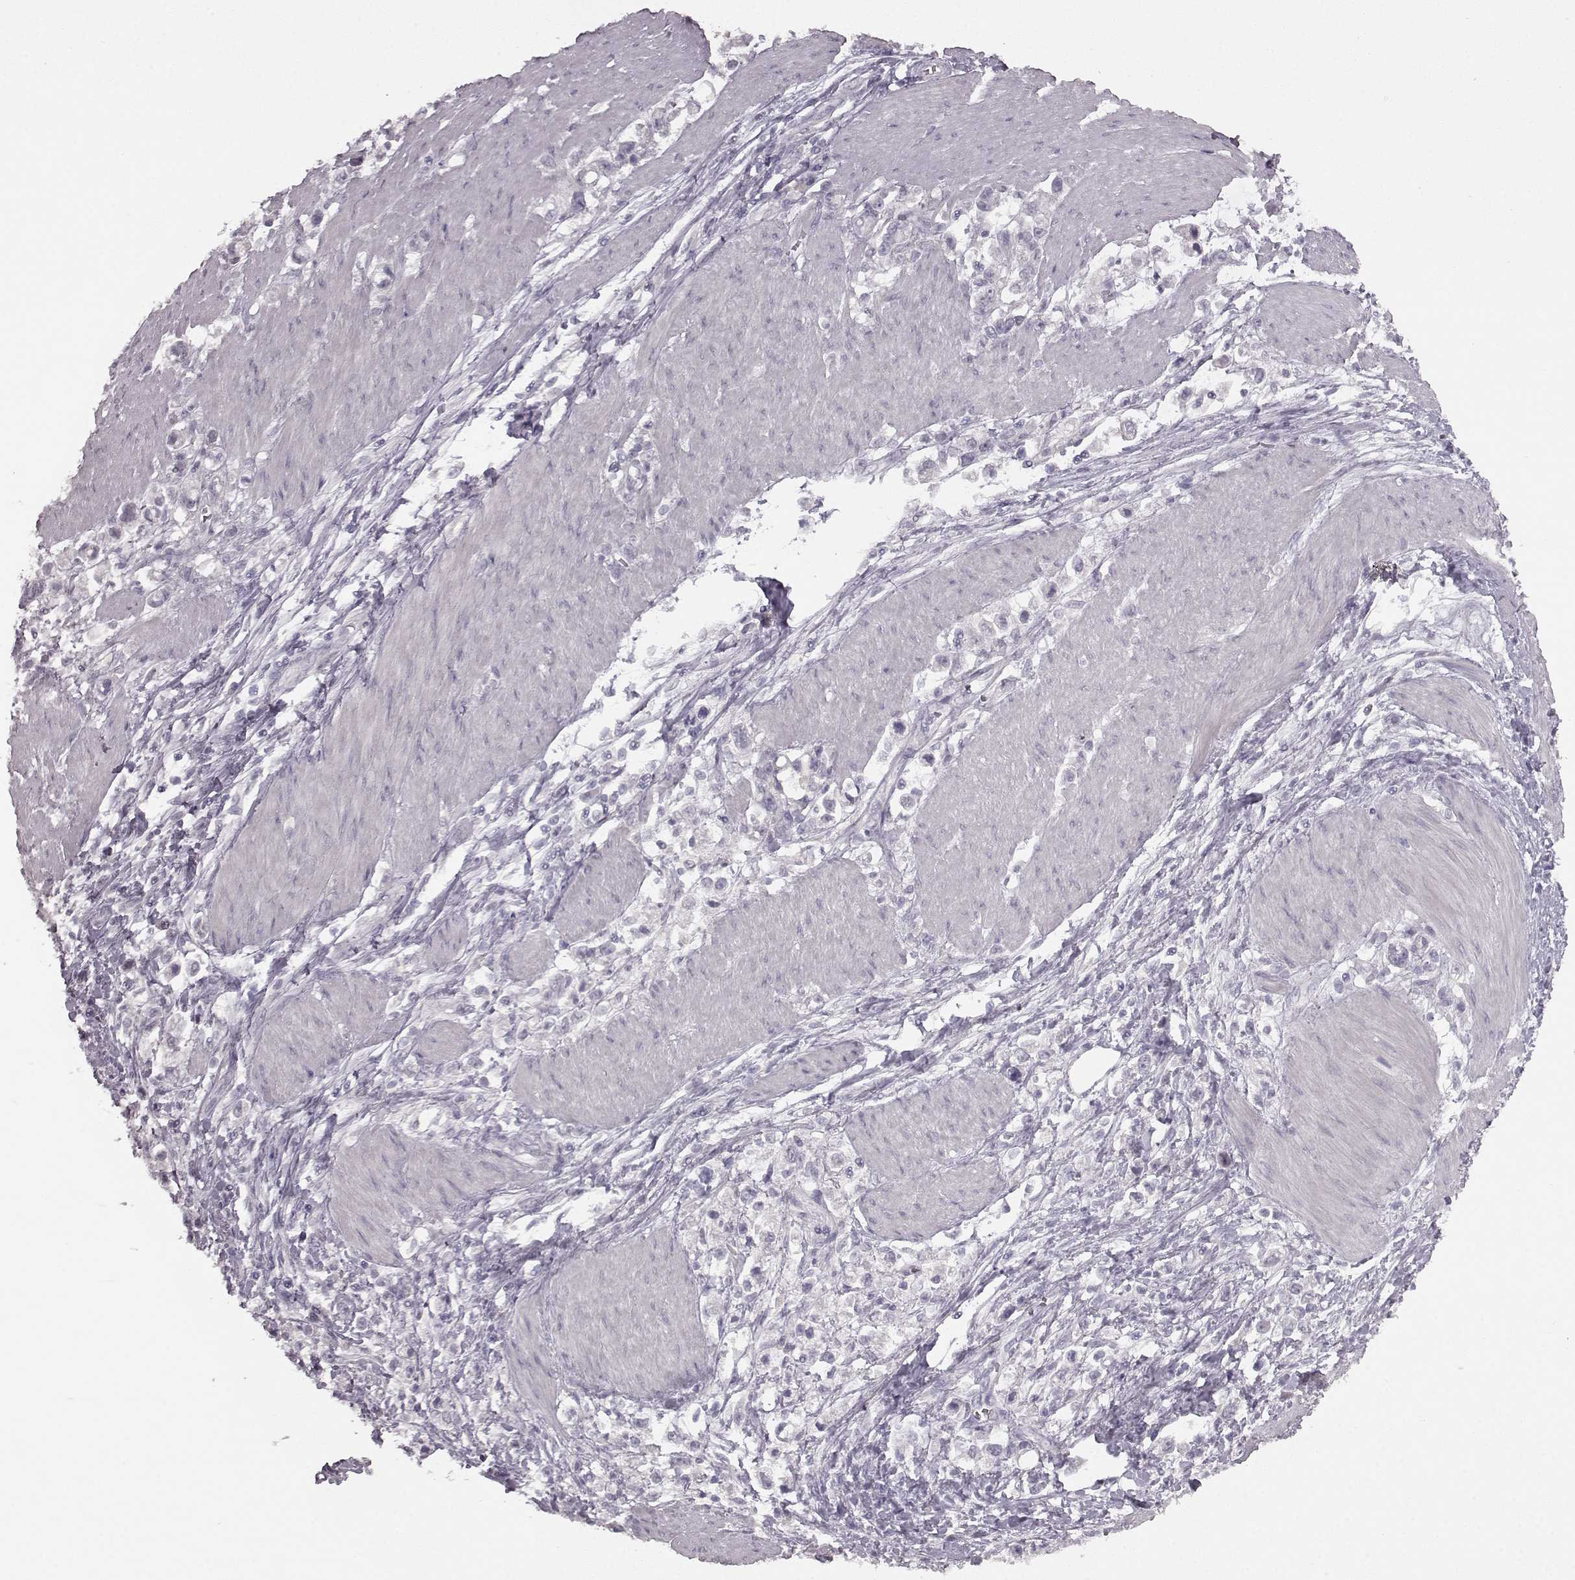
{"staining": {"intensity": "negative", "quantity": "none", "location": "none"}, "tissue": "stomach cancer", "cell_type": "Tumor cells", "image_type": "cancer", "snomed": [{"axis": "morphology", "description": "Adenocarcinoma, NOS"}, {"axis": "topography", "description": "Stomach"}], "caption": "A photomicrograph of stomach cancer stained for a protein exhibits no brown staining in tumor cells.", "gene": "LHB", "patient": {"sex": "male", "age": 63}}